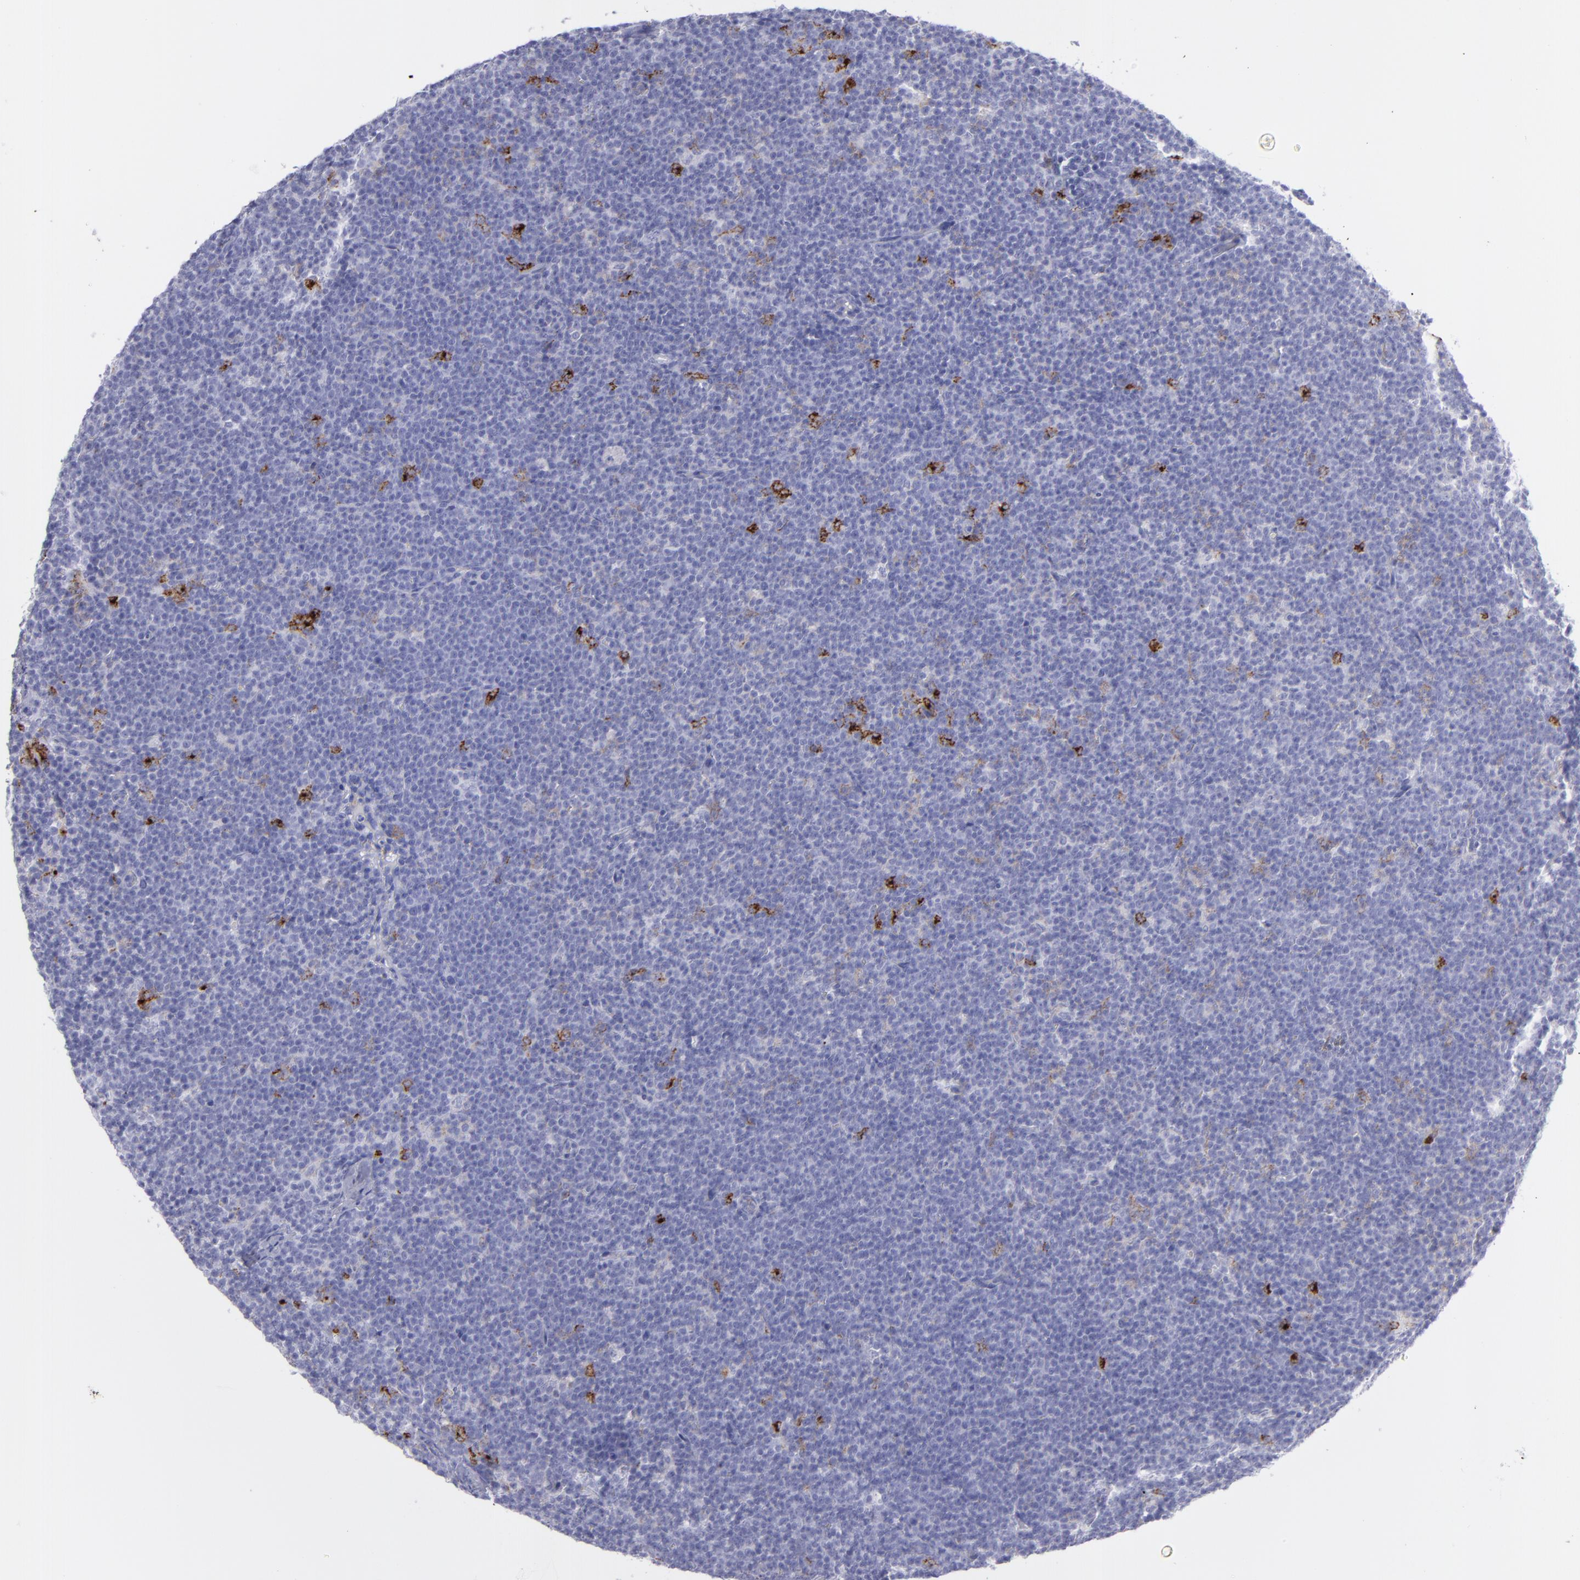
{"staining": {"intensity": "negative", "quantity": "none", "location": "none"}, "tissue": "lymphoma", "cell_type": "Tumor cells", "image_type": "cancer", "snomed": [{"axis": "morphology", "description": "Malignant lymphoma, non-Hodgkin's type, High grade"}, {"axis": "topography", "description": "Lymph node"}], "caption": "This is a photomicrograph of immunohistochemistry (IHC) staining of lymphoma, which shows no staining in tumor cells.", "gene": "SELPLG", "patient": {"sex": "female", "age": 58}}